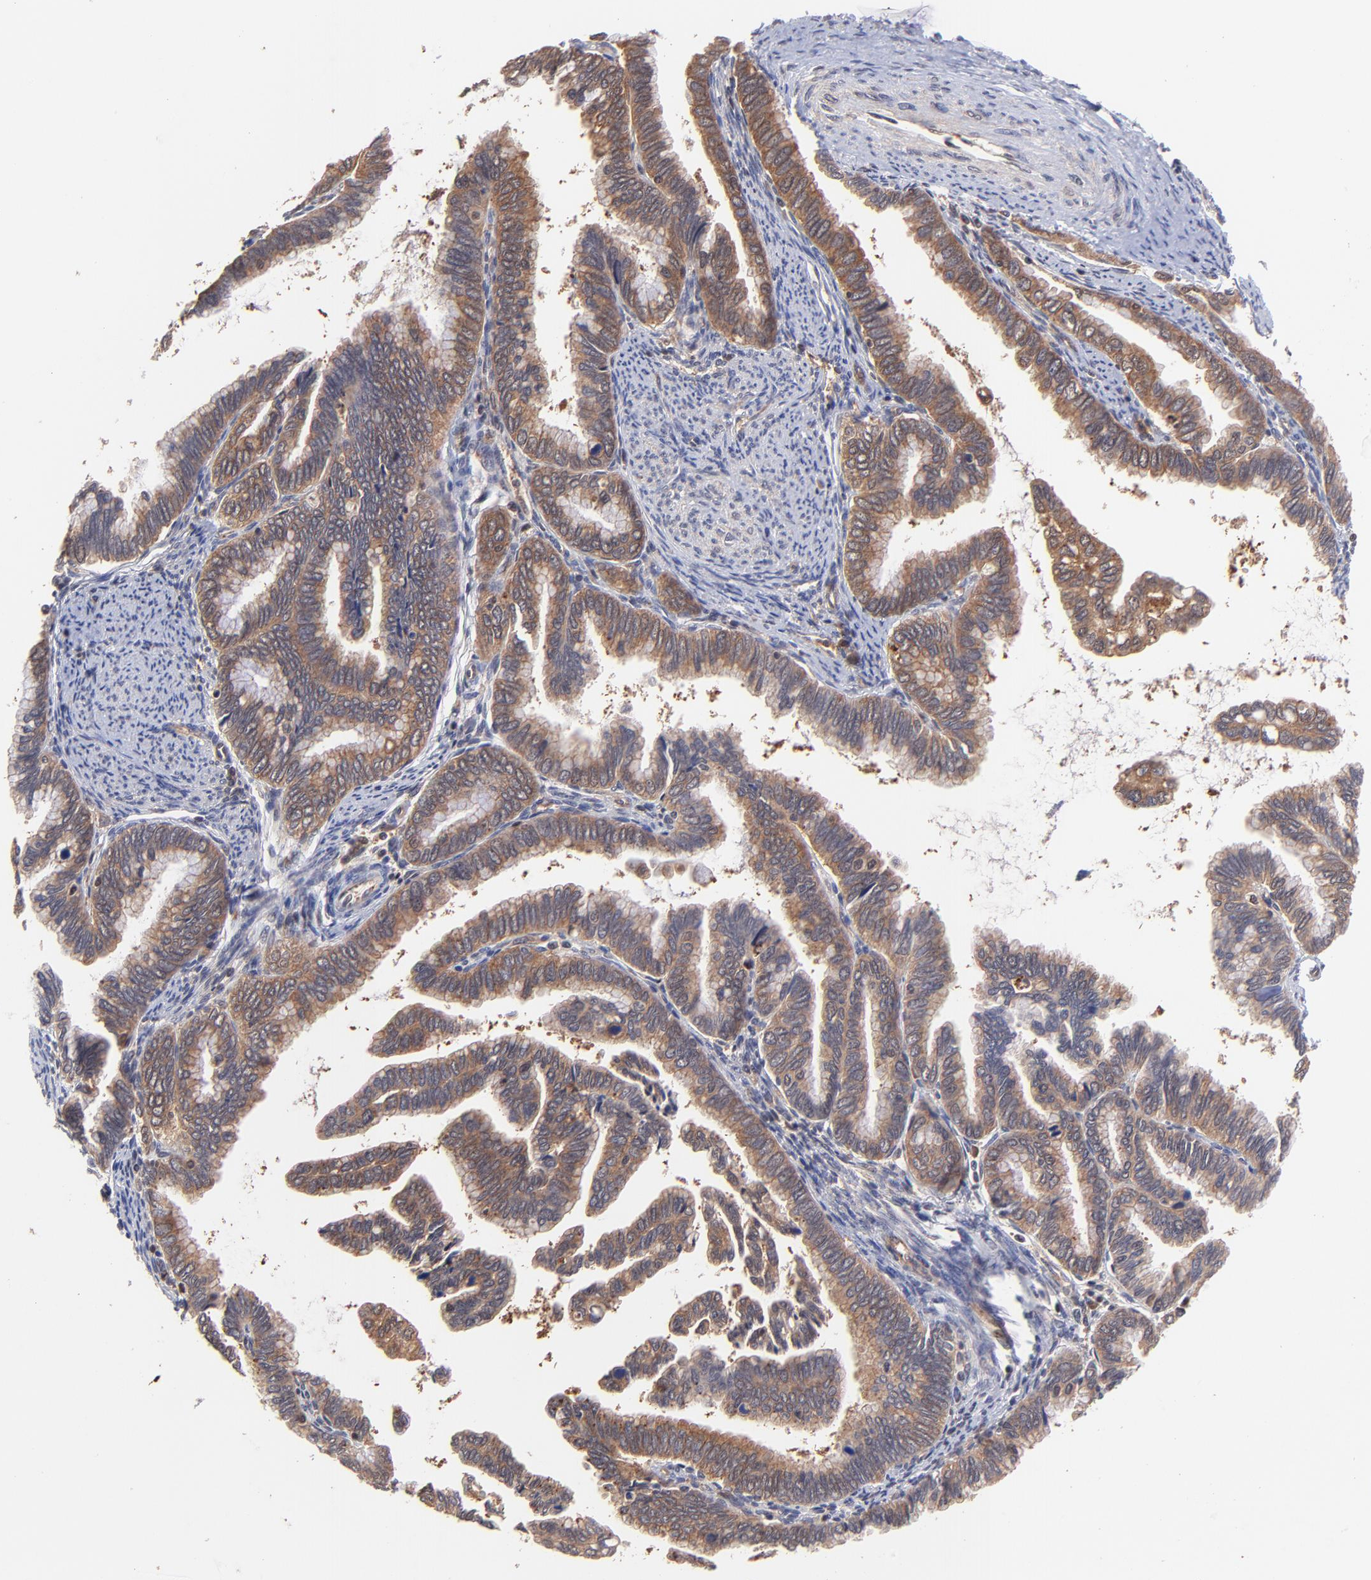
{"staining": {"intensity": "strong", "quantity": ">75%", "location": "cytoplasmic/membranous"}, "tissue": "cervical cancer", "cell_type": "Tumor cells", "image_type": "cancer", "snomed": [{"axis": "morphology", "description": "Adenocarcinoma, NOS"}, {"axis": "topography", "description": "Cervix"}], "caption": "DAB (3,3'-diaminobenzidine) immunohistochemical staining of cervical cancer reveals strong cytoplasmic/membranous protein positivity in about >75% of tumor cells.", "gene": "PSMA6", "patient": {"sex": "female", "age": 49}}